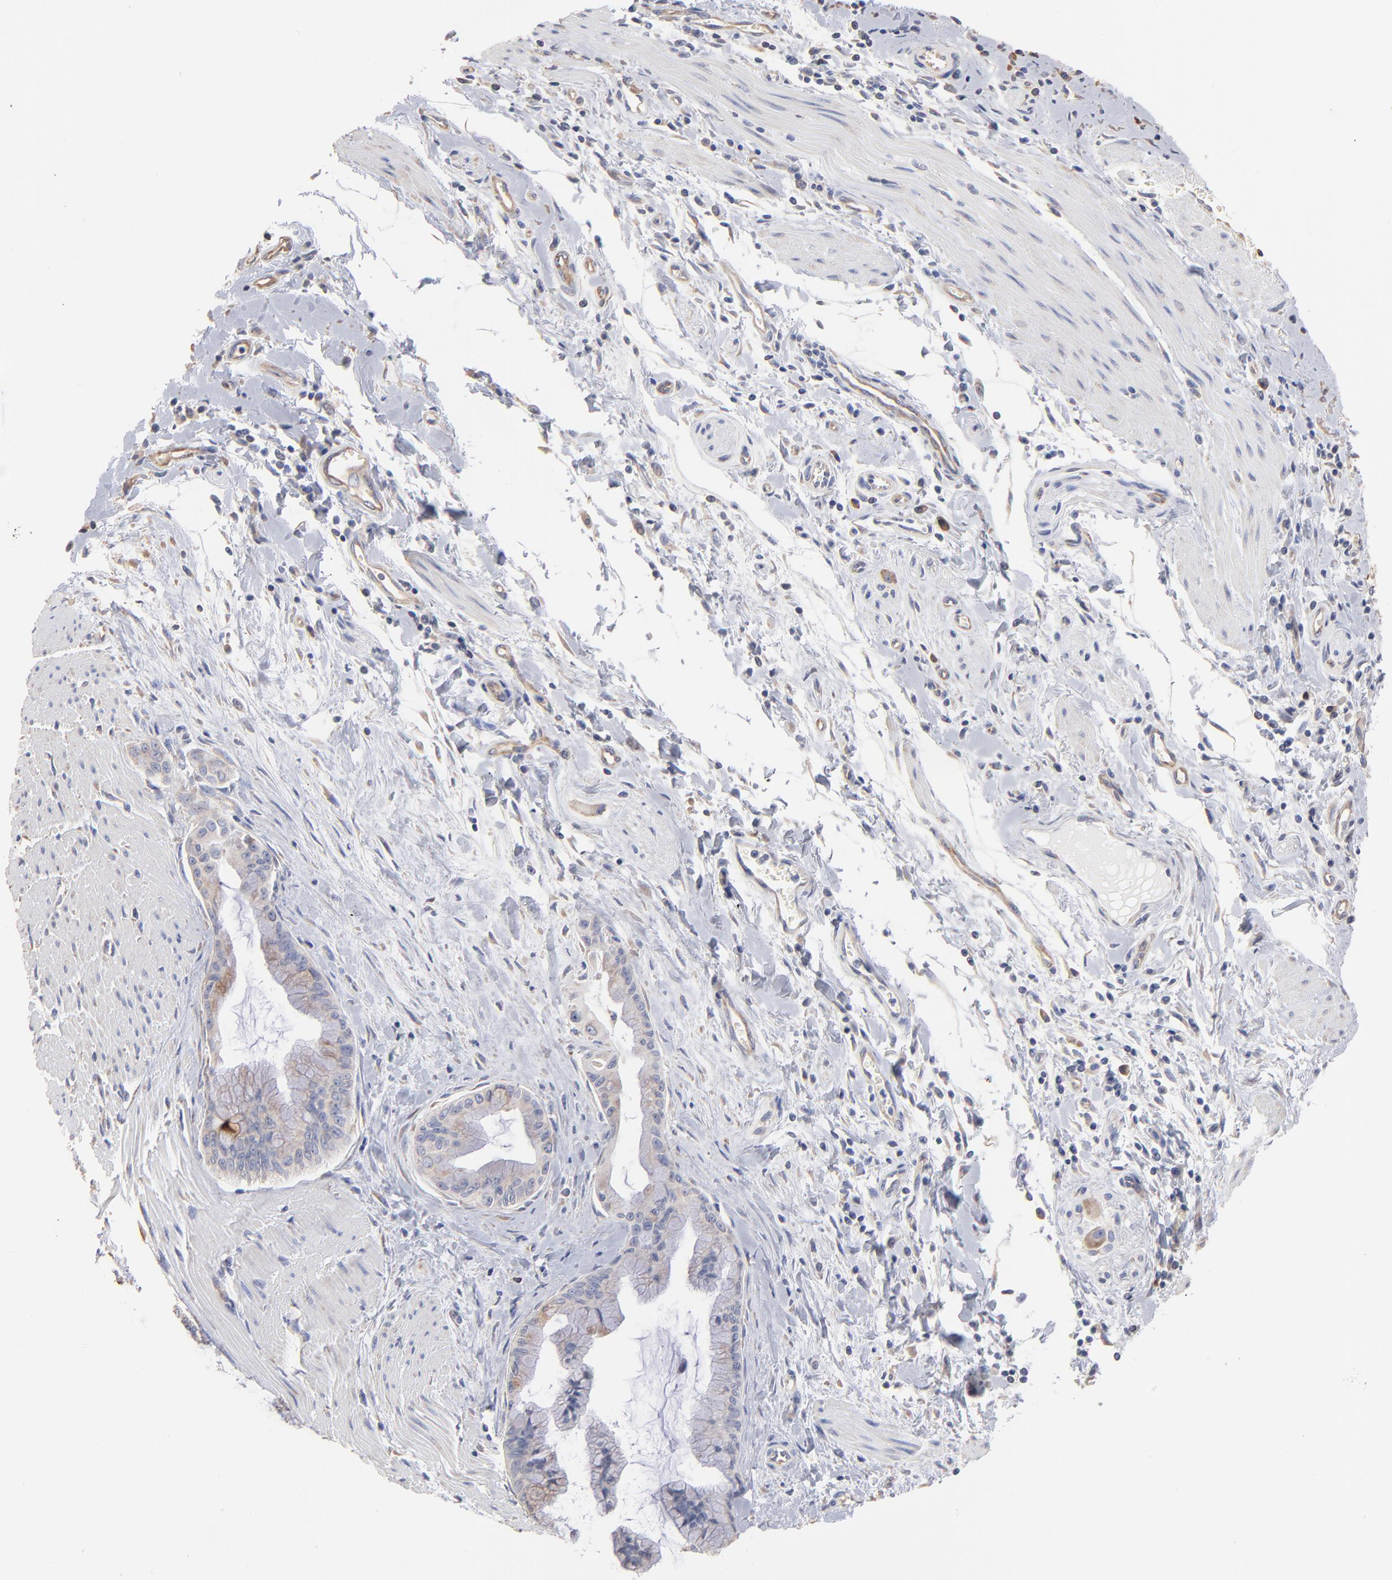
{"staining": {"intensity": "negative", "quantity": "none", "location": "none"}, "tissue": "pancreatic cancer", "cell_type": "Tumor cells", "image_type": "cancer", "snomed": [{"axis": "morphology", "description": "Adenocarcinoma, NOS"}, {"axis": "topography", "description": "Pancreas"}], "caption": "Immunohistochemical staining of human pancreatic cancer (adenocarcinoma) reveals no significant positivity in tumor cells.", "gene": "RPL9", "patient": {"sex": "male", "age": 59}}